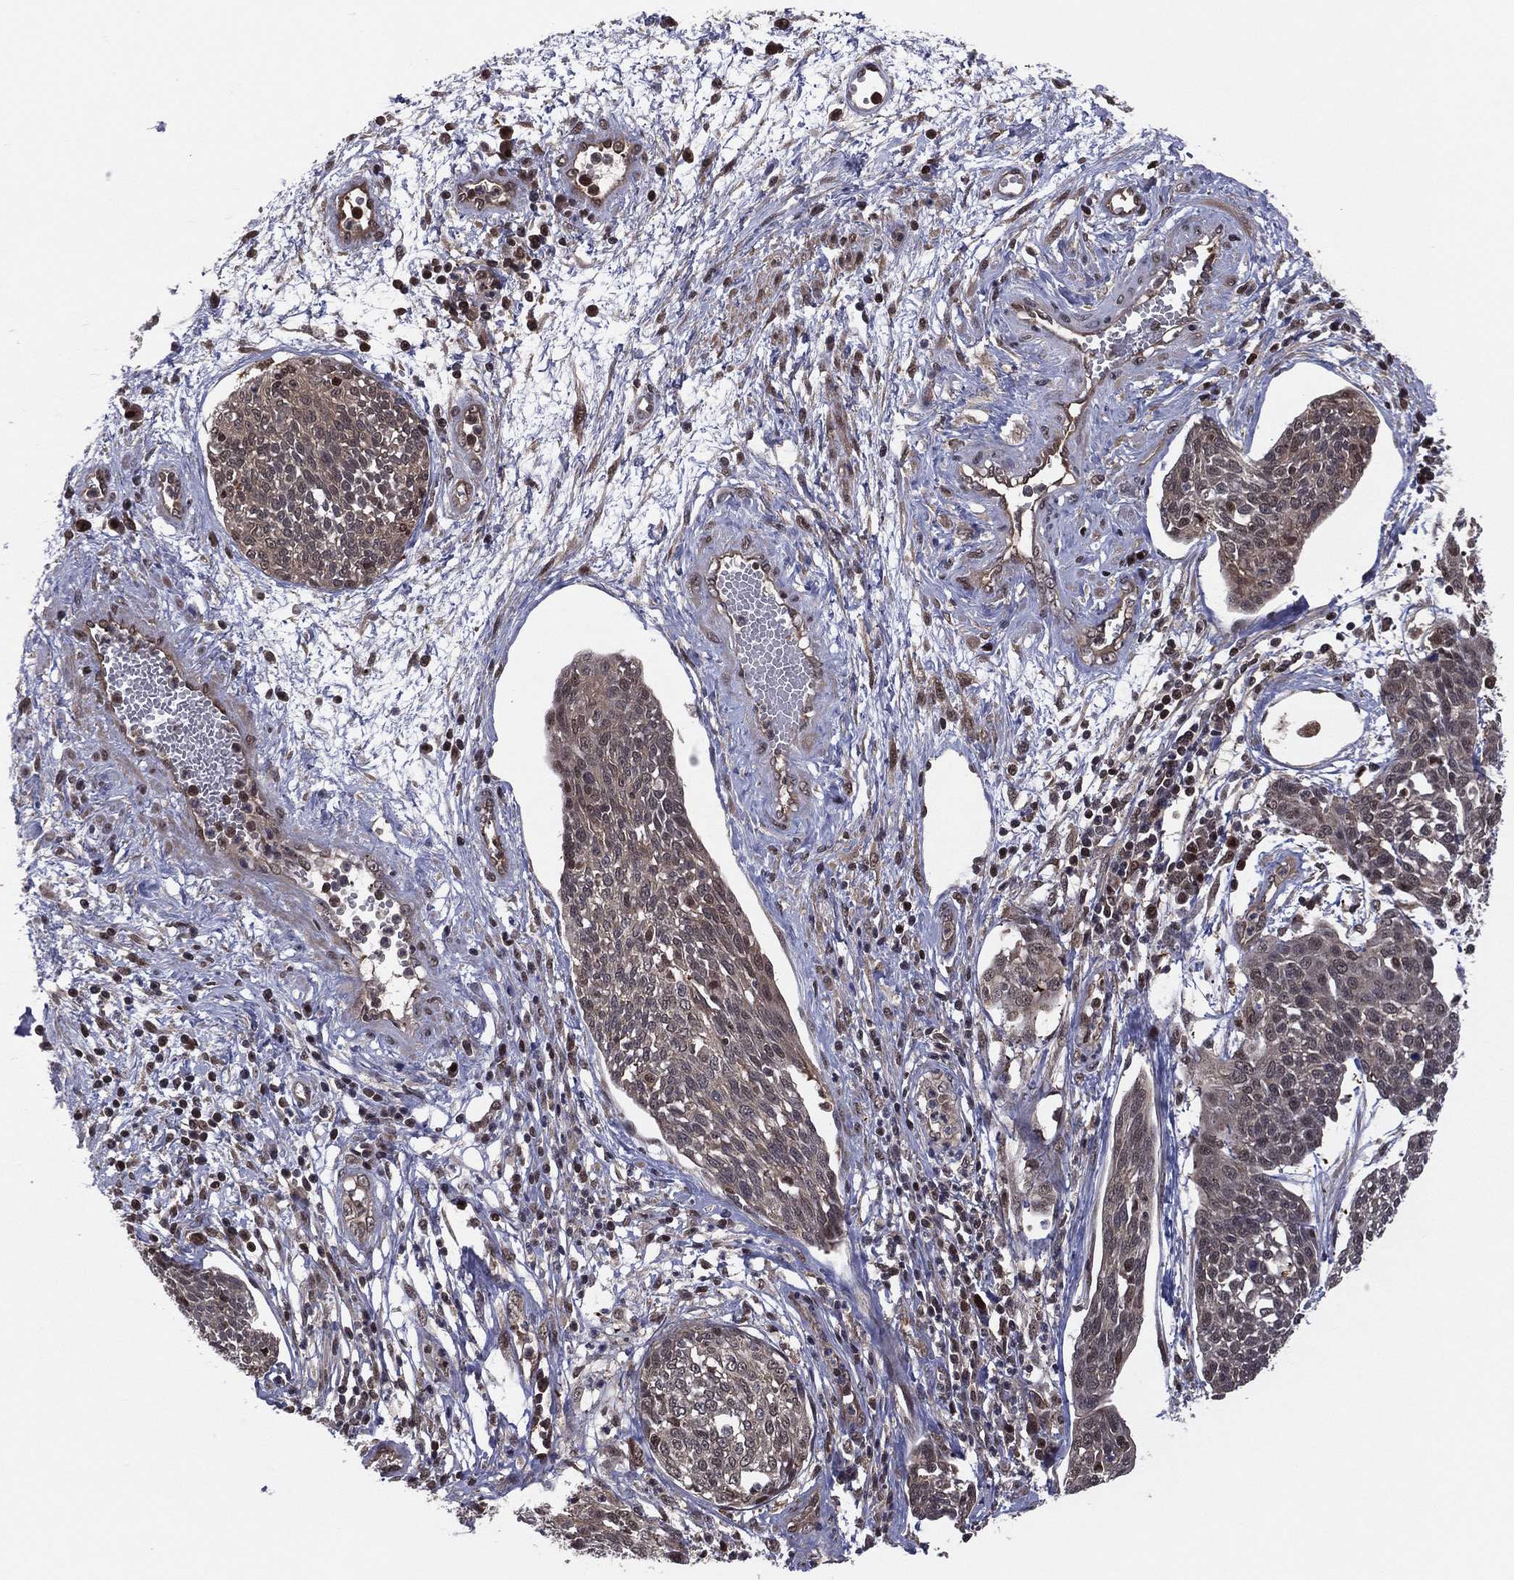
{"staining": {"intensity": "weak", "quantity": "25%-75%", "location": "cytoplasmic/membranous"}, "tissue": "cervical cancer", "cell_type": "Tumor cells", "image_type": "cancer", "snomed": [{"axis": "morphology", "description": "Squamous cell carcinoma, NOS"}, {"axis": "topography", "description": "Cervix"}], "caption": "Protein staining of cervical squamous cell carcinoma tissue displays weak cytoplasmic/membranous positivity in approximately 25%-75% of tumor cells.", "gene": "ICOSLG", "patient": {"sex": "female", "age": 34}}